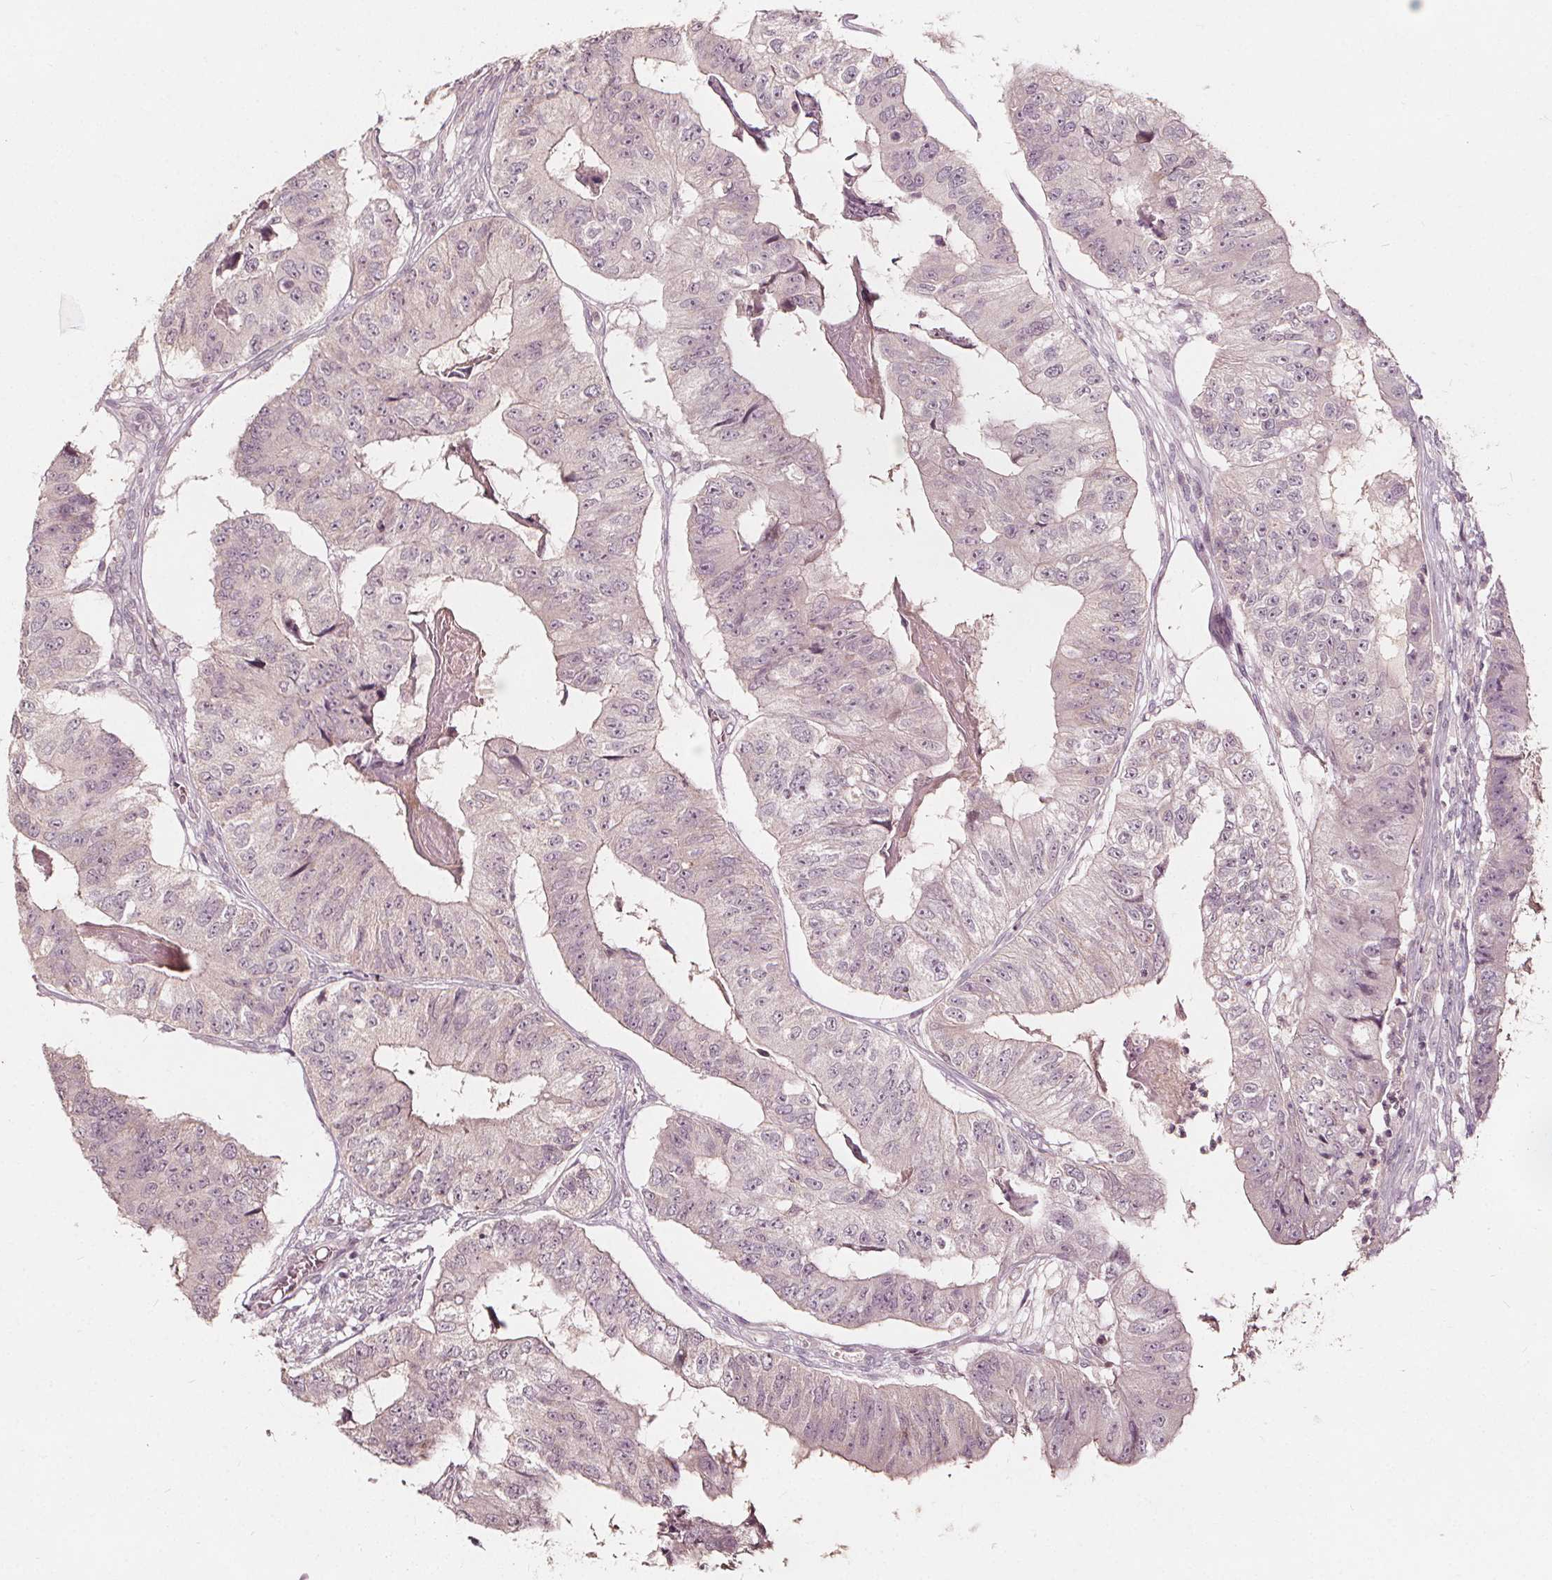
{"staining": {"intensity": "negative", "quantity": "none", "location": "none"}, "tissue": "colorectal cancer", "cell_type": "Tumor cells", "image_type": "cancer", "snomed": [{"axis": "morphology", "description": "Adenocarcinoma, NOS"}, {"axis": "topography", "description": "Colon"}], "caption": "Tumor cells are negative for brown protein staining in adenocarcinoma (colorectal). The staining was performed using DAB (3,3'-diaminobenzidine) to visualize the protein expression in brown, while the nuclei were stained in blue with hematoxylin (Magnification: 20x).", "gene": "NPC1L1", "patient": {"sex": "female", "age": 67}}